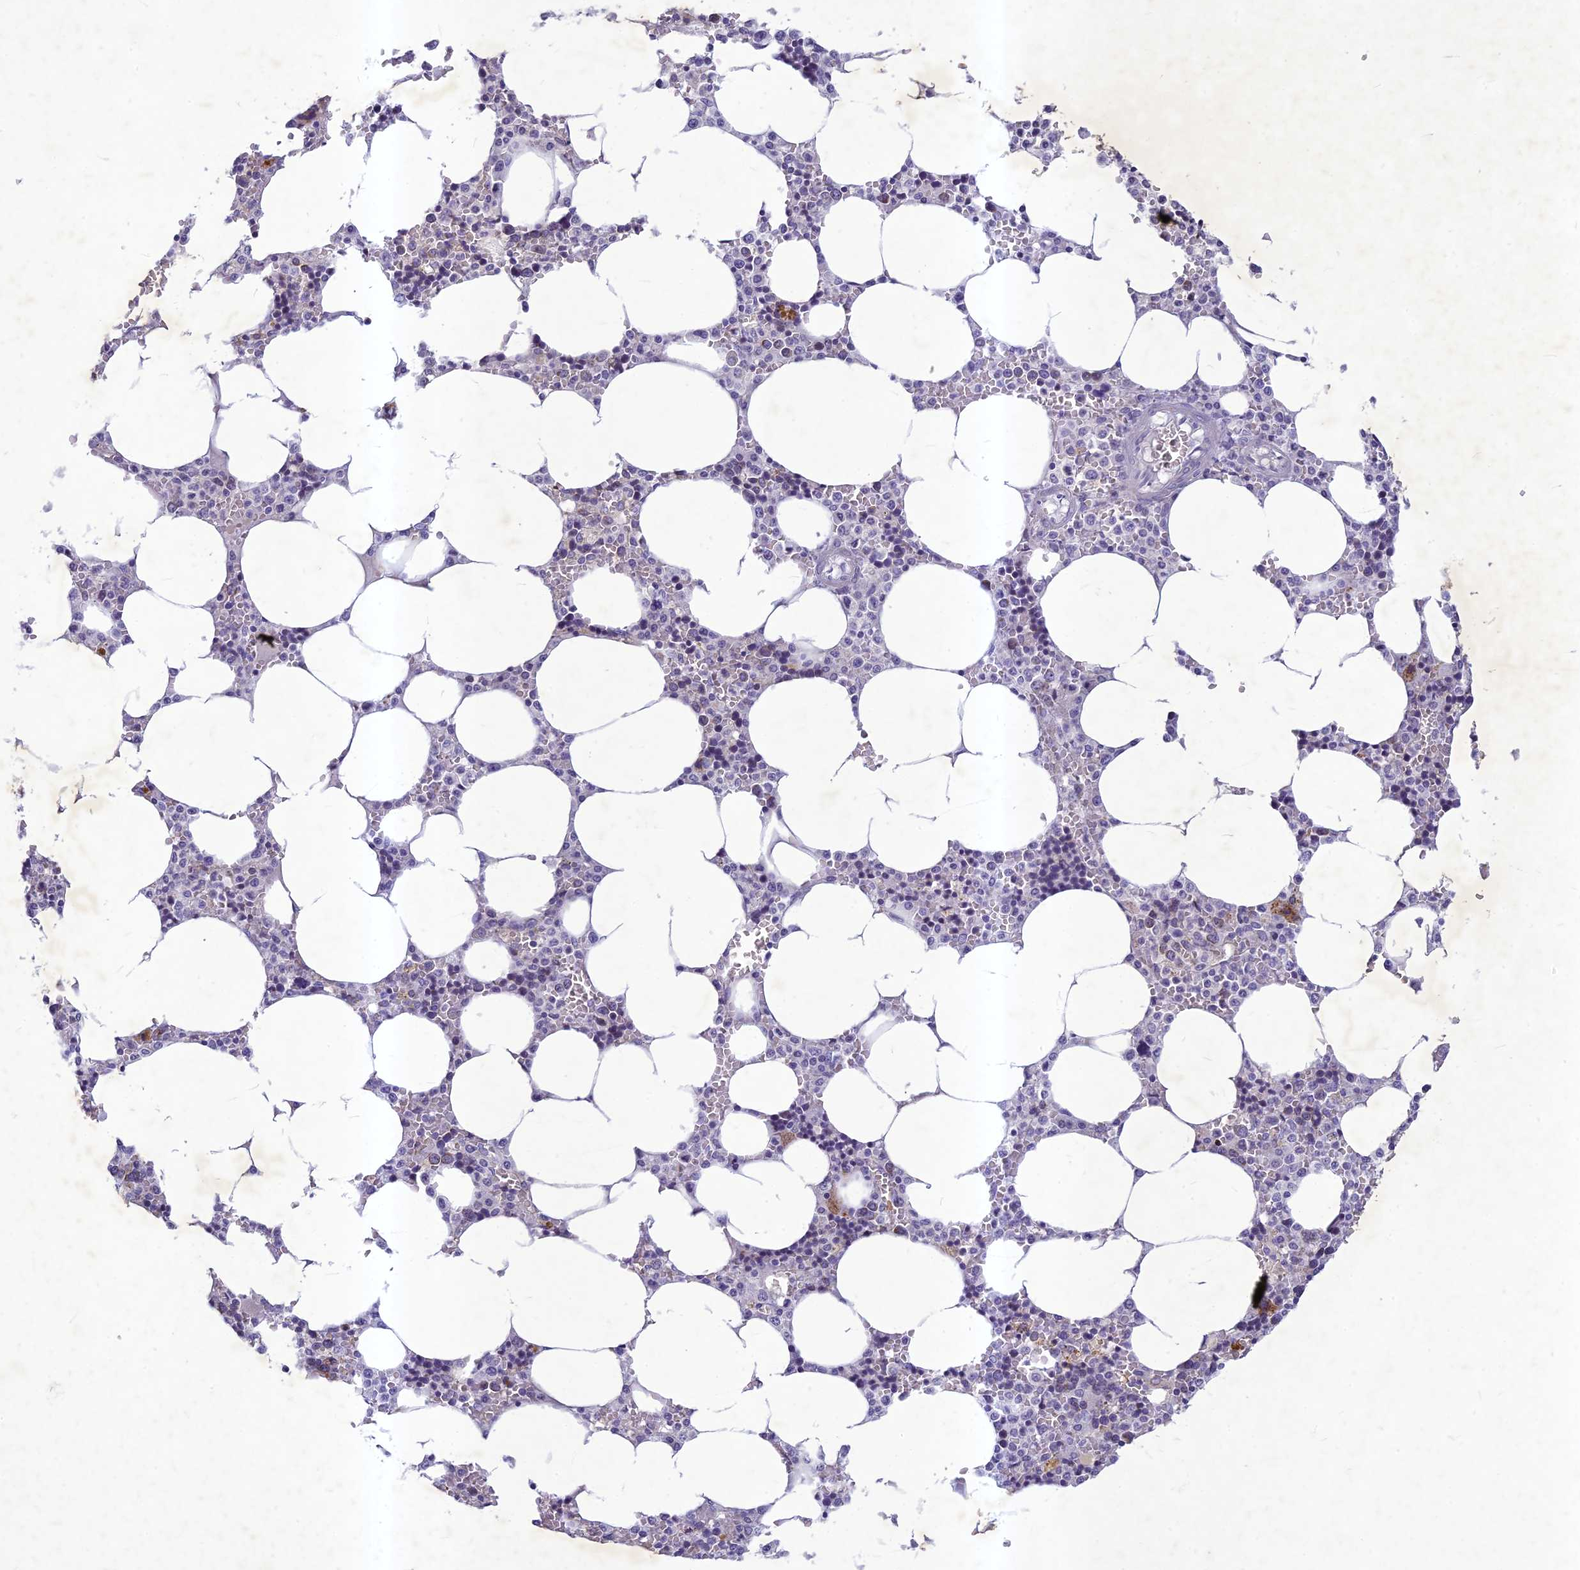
{"staining": {"intensity": "negative", "quantity": "none", "location": "none"}, "tissue": "bone marrow", "cell_type": "Hematopoietic cells", "image_type": "normal", "snomed": [{"axis": "morphology", "description": "Normal tissue, NOS"}, {"axis": "topography", "description": "Bone marrow"}], "caption": "This histopathology image is of unremarkable bone marrow stained with IHC to label a protein in brown with the nuclei are counter-stained blue. There is no positivity in hematopoietic cells.", "gene": "HIGD1A", "patient": {"sex": "male", "age": 70}}